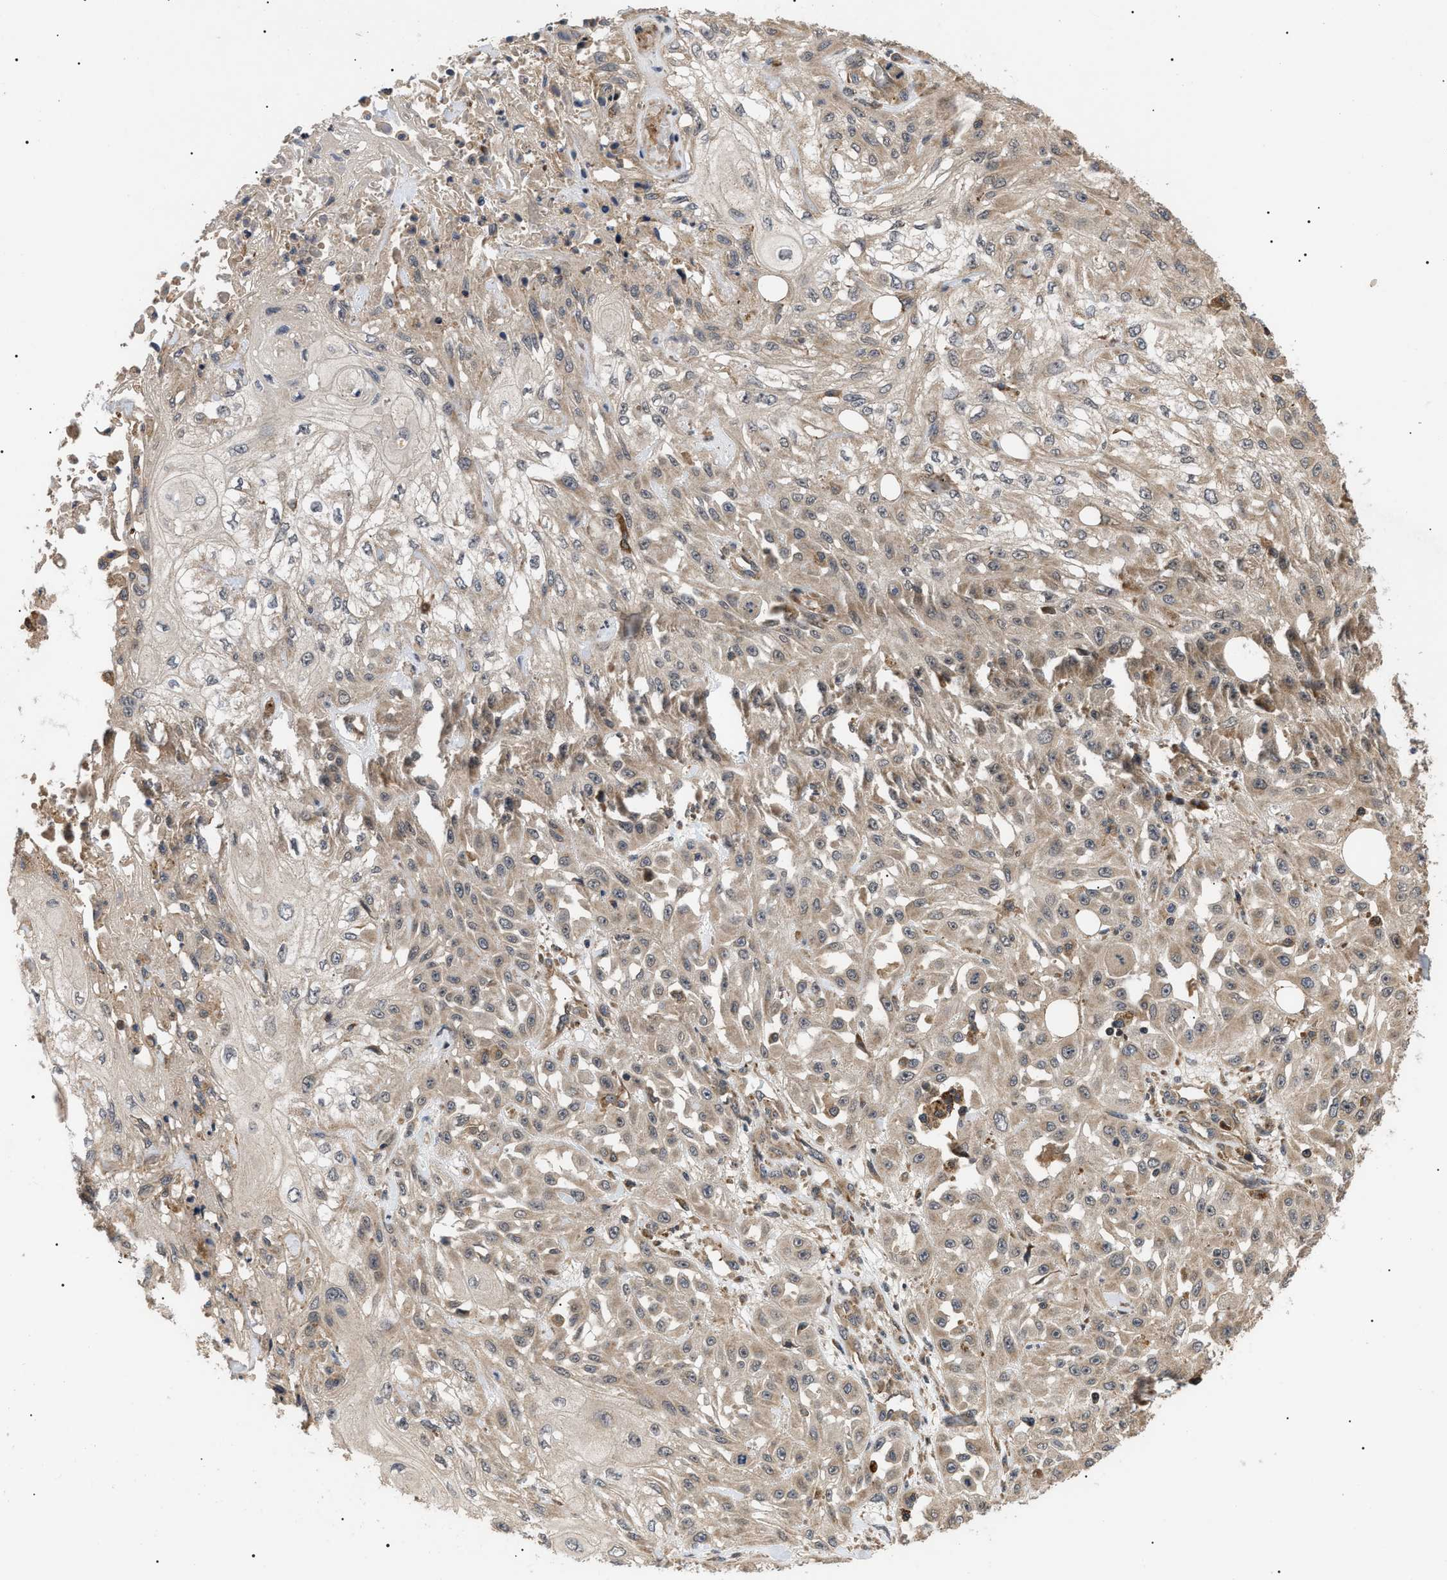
{"staining": {"intensity": "weak", "quantity": ">75%", "location": "cytoplasmic/membranous"}, "tissue": "skin cancer", "cell_type": "Tumor cells", "image_type": "cancer", "snomed": [{"axis": "morphology", "description": "Squamous cell carcinoma, NOS"}, {"axis": "morphology", "description": "Squamous cell carcinoma, metastatic, NOS"}, {"axis": "topography", "description": "Skin"}, {"axis": "topography", "description": "Lymph node"}], "caption": "Immunohistochemistry (IHC) staining of skin metastatic squamous cell carcinoma, which shows low levels of weak cytoplasmic/membranous staining in approximately >75% of tumor cells indicating weak cytoplasmic/membranous protein expression. The staining was performed using DAB (3,3'-diaminobenzidine) (brown) for protein detection and nuclei were counterstained in hematoxylin (blue).", "gene": "ASTL", "patient": {"sex": "male", "age": 75}}